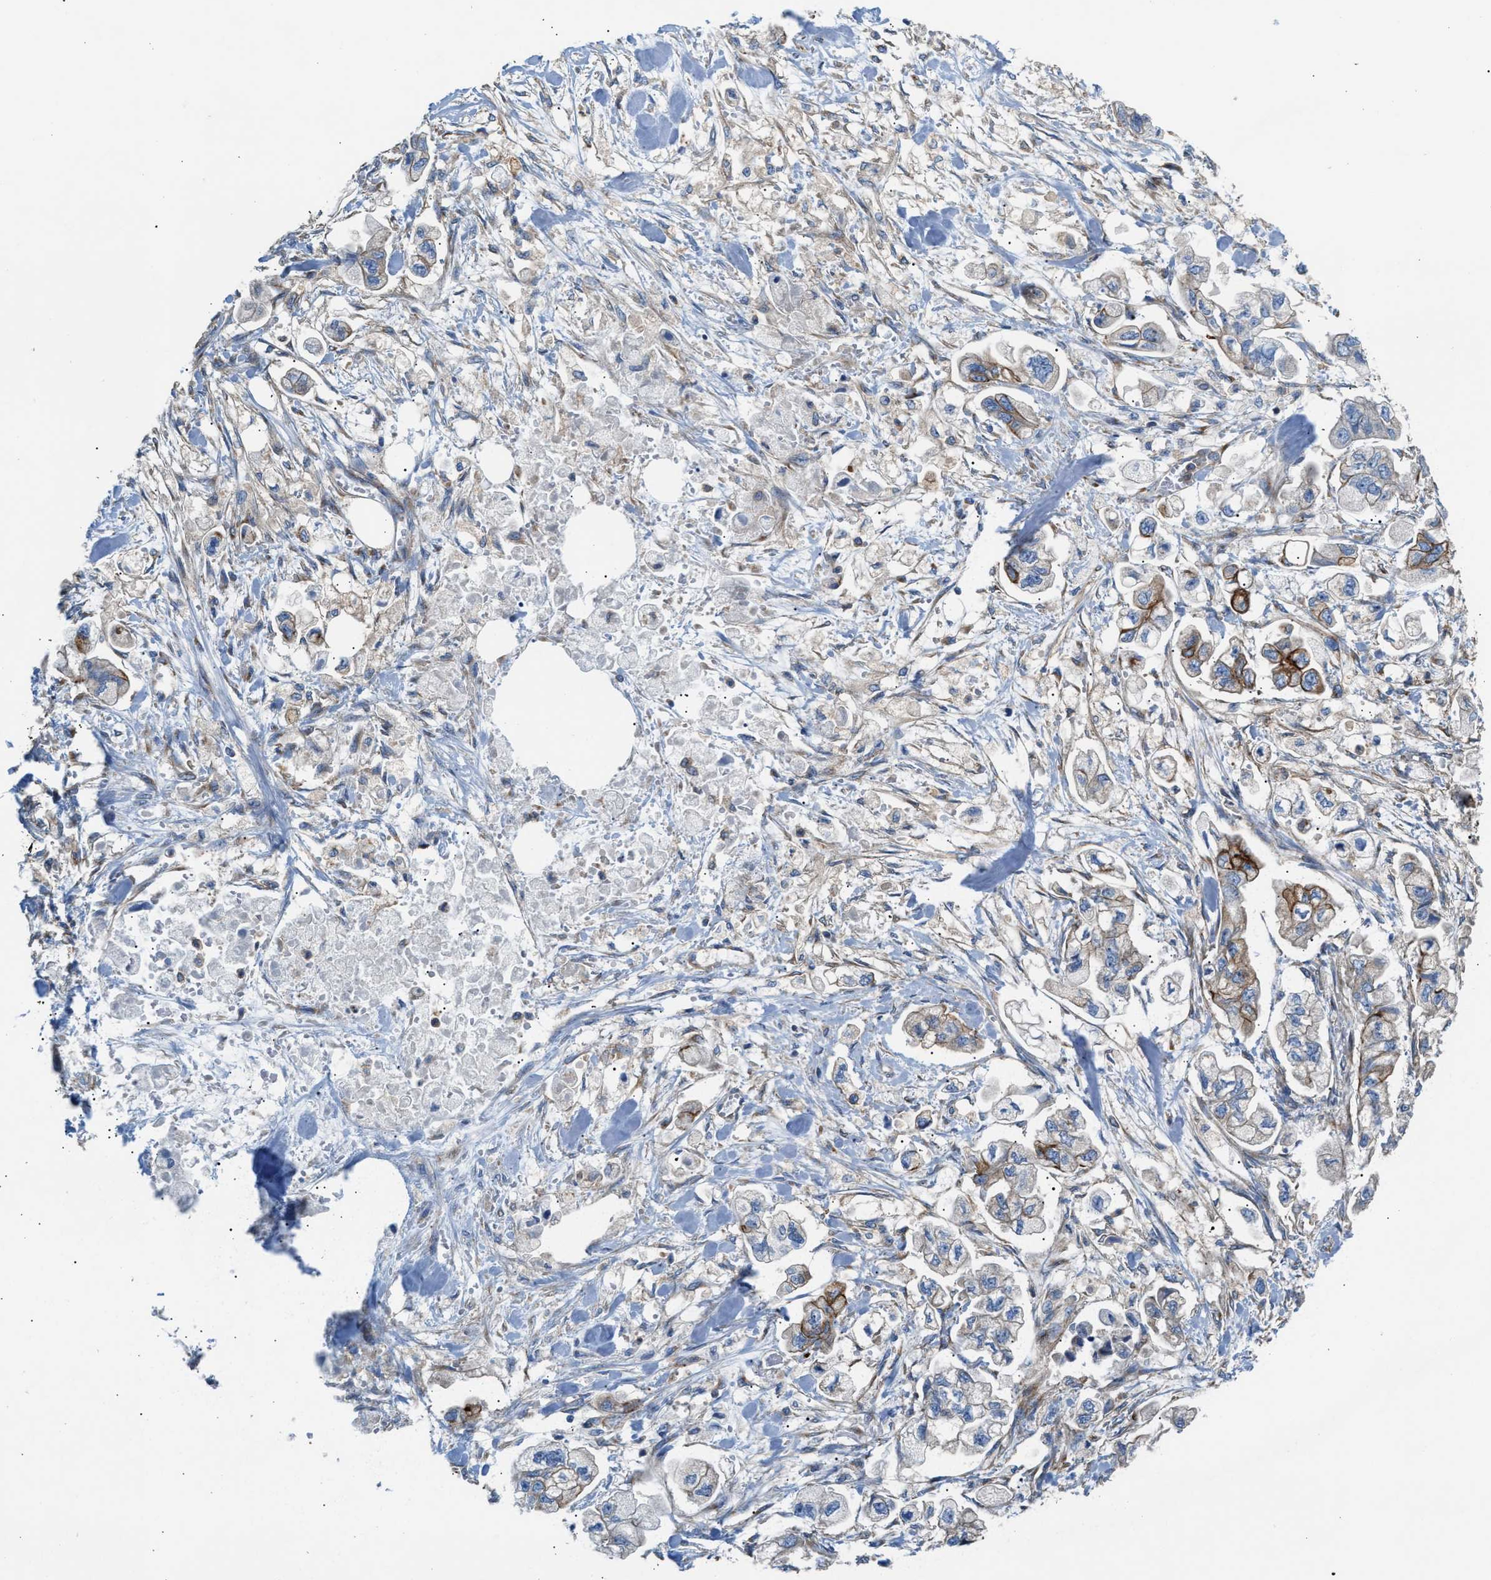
{"staining": {"intensity": "strong", "quantity": "25%-75%", "location": "cytoplasmic/membranous"}, "tissue": "stomach cancer", "cell_type": "Tumor cells", "image_type": "cancer", "snomed": [{"axis": "morphology", "description": "Normal tissue, NOS"}, {"axis": "morphology", "description": "Adenocarcinoma, NOS"}, {"axis": "topography", "description": "Stomach"}], "caption": "Protein expression analysis of human stomach adenocarcinoma reveals strong cytoplasmic/membranous positivity in approximately 25%-75% of tumor cells.", "gene": "TBC1D15", "patient": {"sex": "male", "age": 62}}